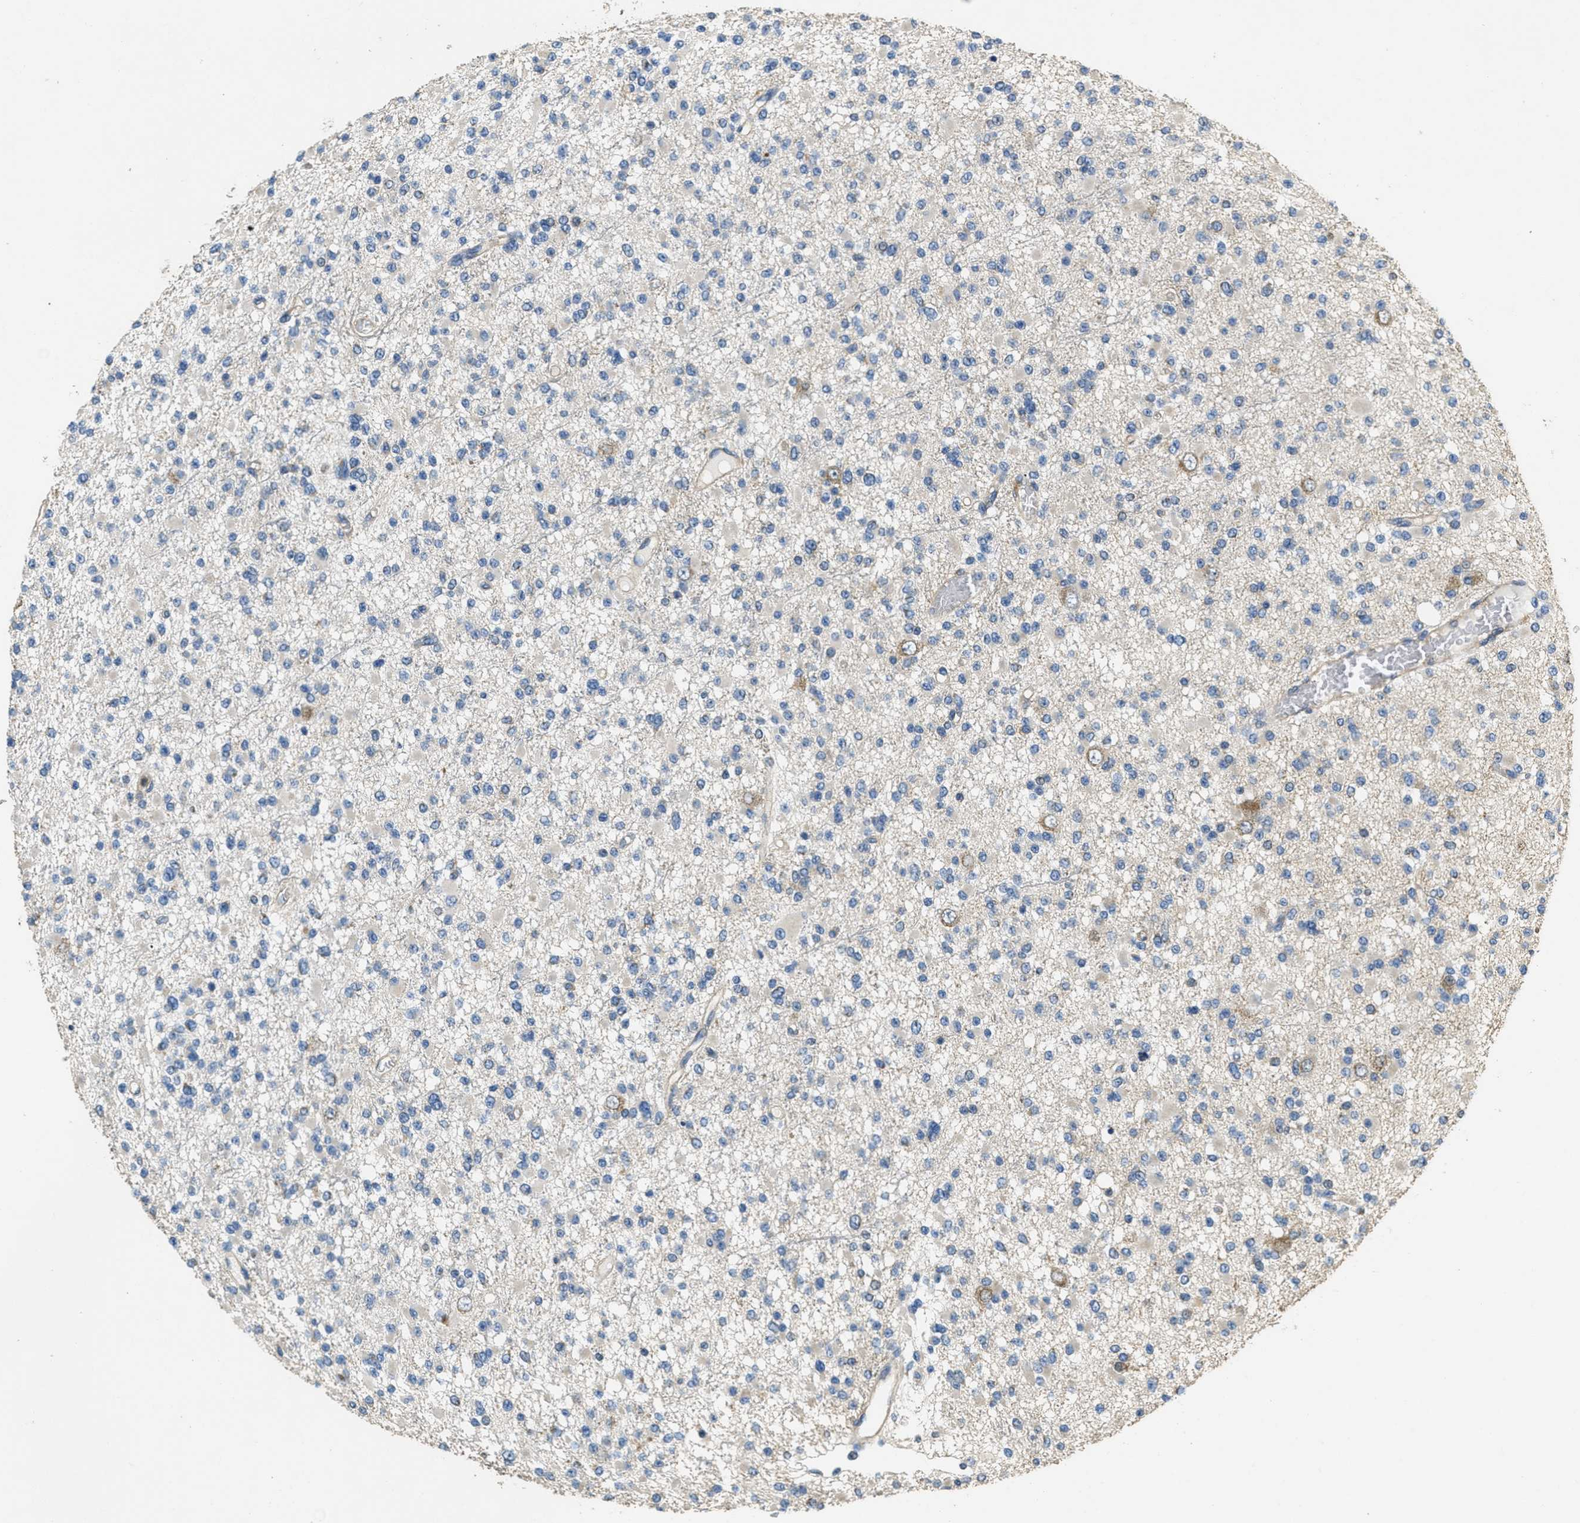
{"staining": {"intensity": "negative", "quantity": "none", "location": "none"}, "tissue": "glioma", "cell_type": "Tumor cells", "image_type": "cancer", "snomed": [{"axis": "morphology", "description": "Glioma, malignant, Low grade"}, {"axis": "topography", "description": "Brain"}], "caption": "An IHC micrograph of glioma is shown. There is no staining in tumor cells of glioma.", "gene": "TOMM70", "patient": {"sex": "female", "age": 22}}